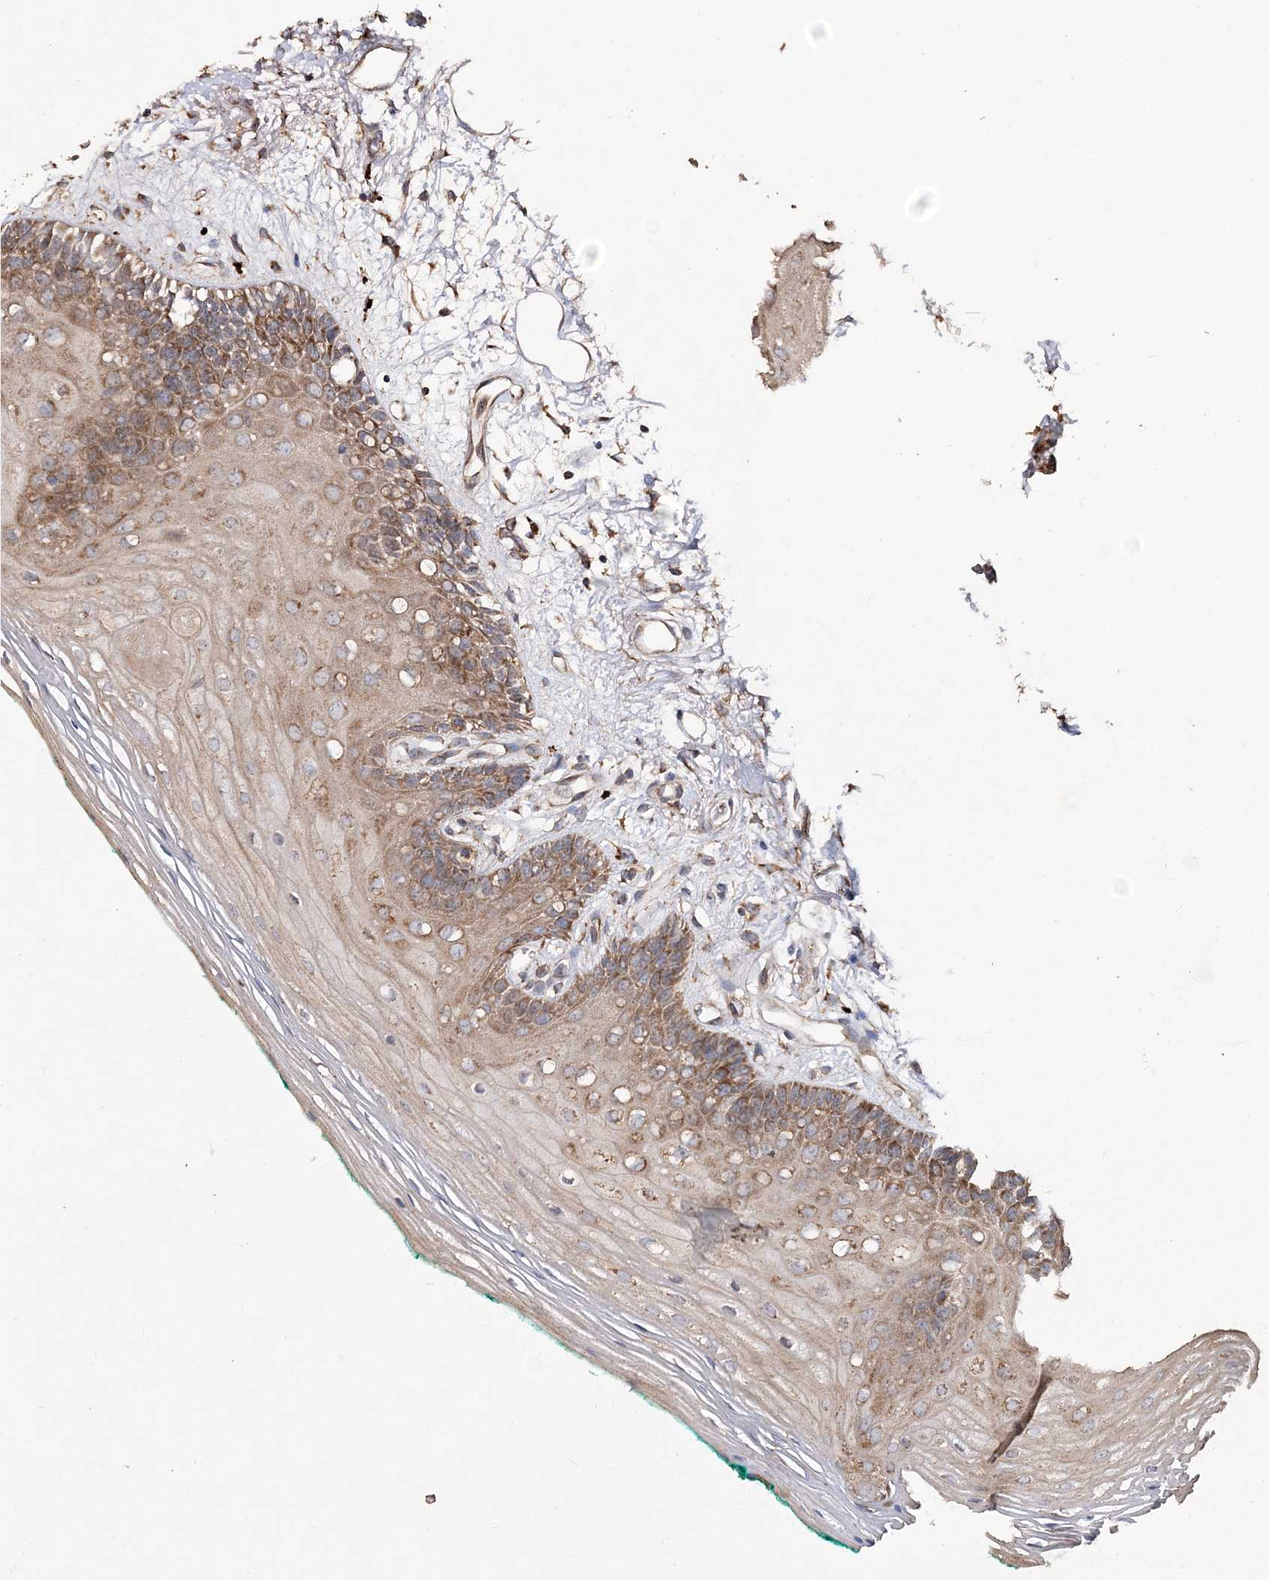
{"staining": {"intensity": "moderate", "quantity": ">75%", "location": "cytoplasmic/membranous"}, "tissue": "oral mucosa", "cell_type": "Squamous epithelial cells", "image_type": "normal", "snomed": [{"axis": "morphology", "description": "Normal tissue, NOS"}, {"axis": "topography", "description": "Skeletal muscle"}, {"axis": "topography", "description": "Oral tissue"}, {"axis": "topography", "description": "Peripheral nerve tissue"}], "caption": "Benign oral mucosa displays moderate cytoplasmic/membranous staining in approximately >75% of squamous epithelial cells.", "gene": "POC5", "patient": {"sex": "female", "age": 84}}